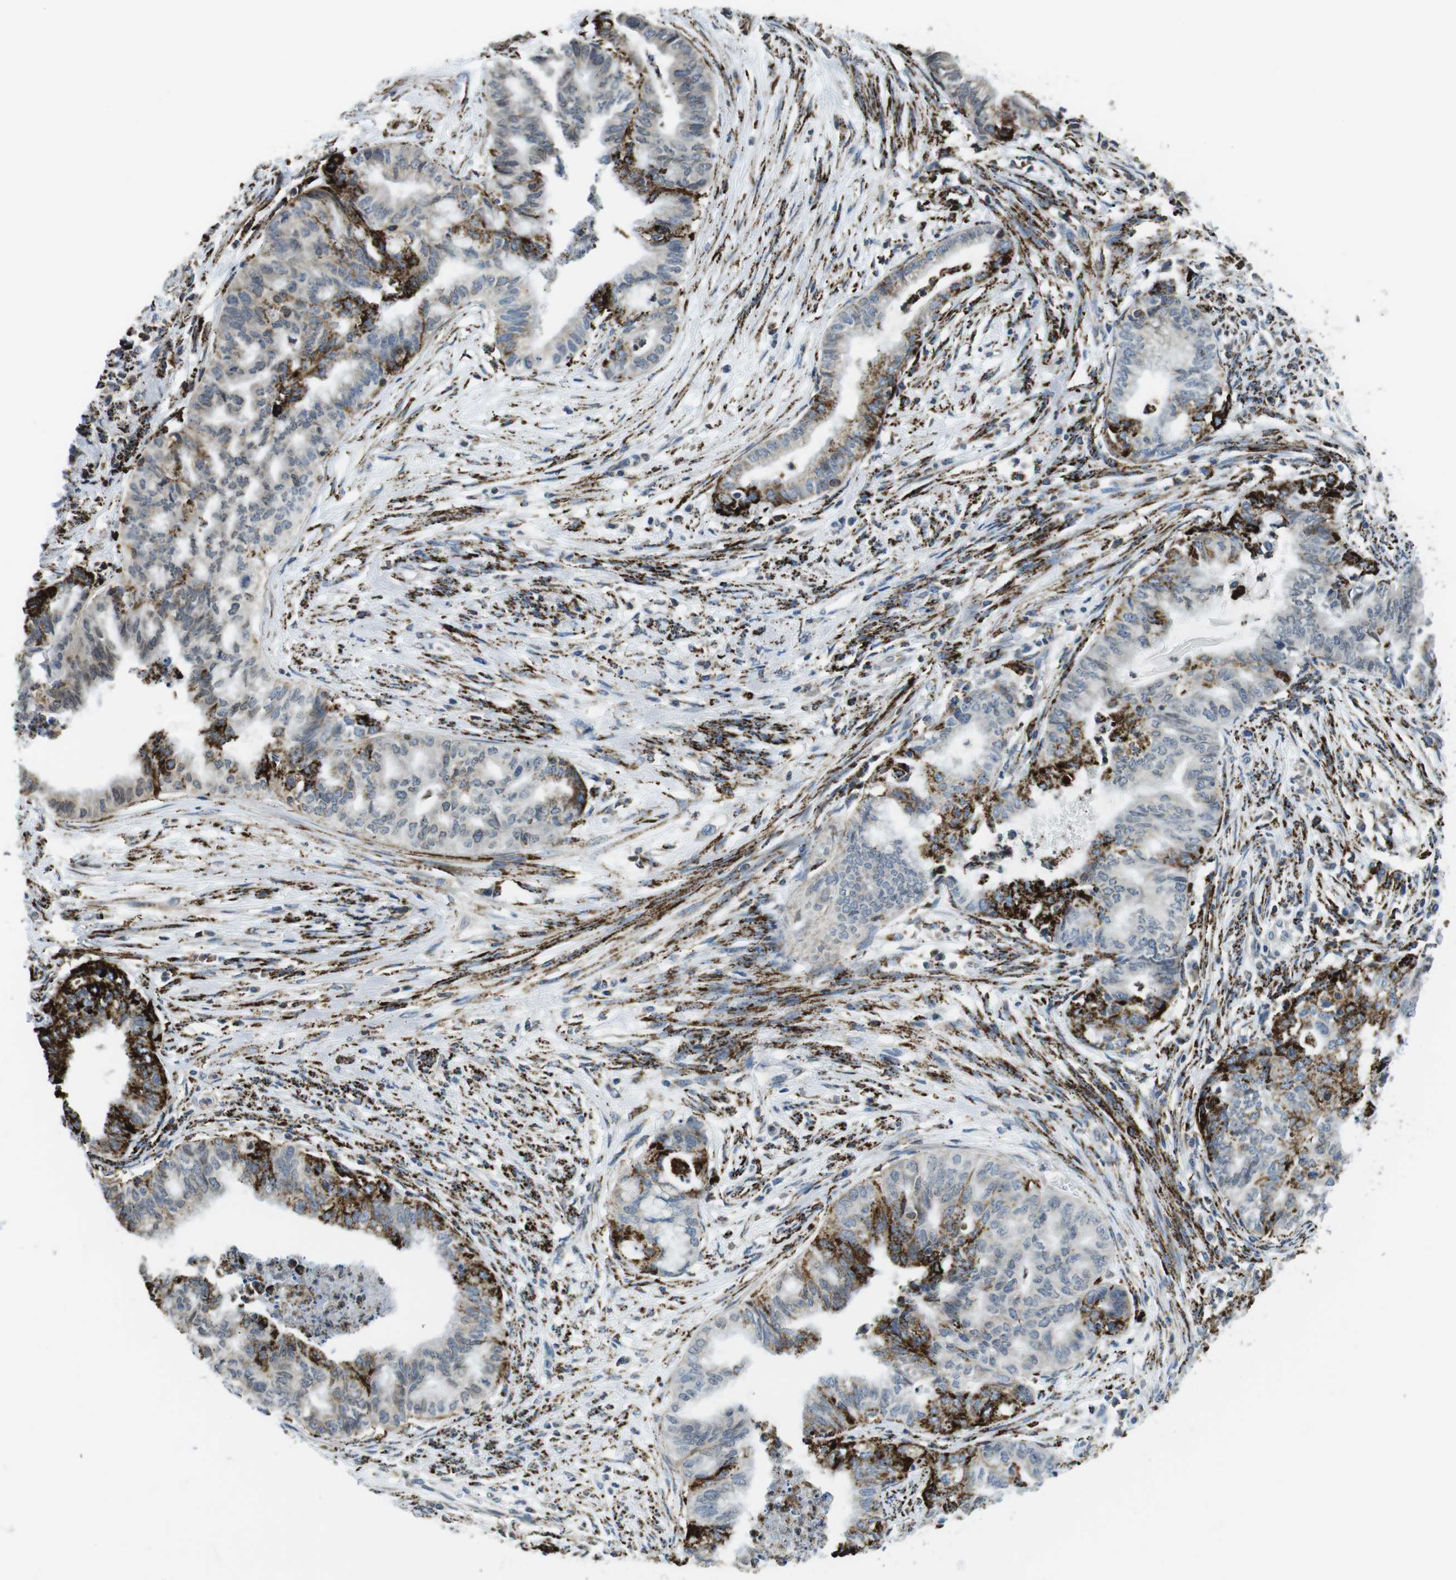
{"staining": {"intensity": "strong", "quantity": "<25%", "location": "cytoplasmic/membranous"}, "tissue": "endometrial cancer", "cell_type": "Tumor cells", "image_type": "cancer", "snomed": [{"axis": "morphology", "description": "Adenocarcinoma, NOS"}, {"axis": "topography", "description": "Endometrium"}], "caption": "Strong cytoplasmic/membranous protein positivity is present in about <25% of tumor cells in endometrial cancer (adenocarcinoma). (brown staining indicates protein expression, while blue staining denotes nuclei).", "gene": "KCNE3", "patient": {"sex": "female", "age": 79}}